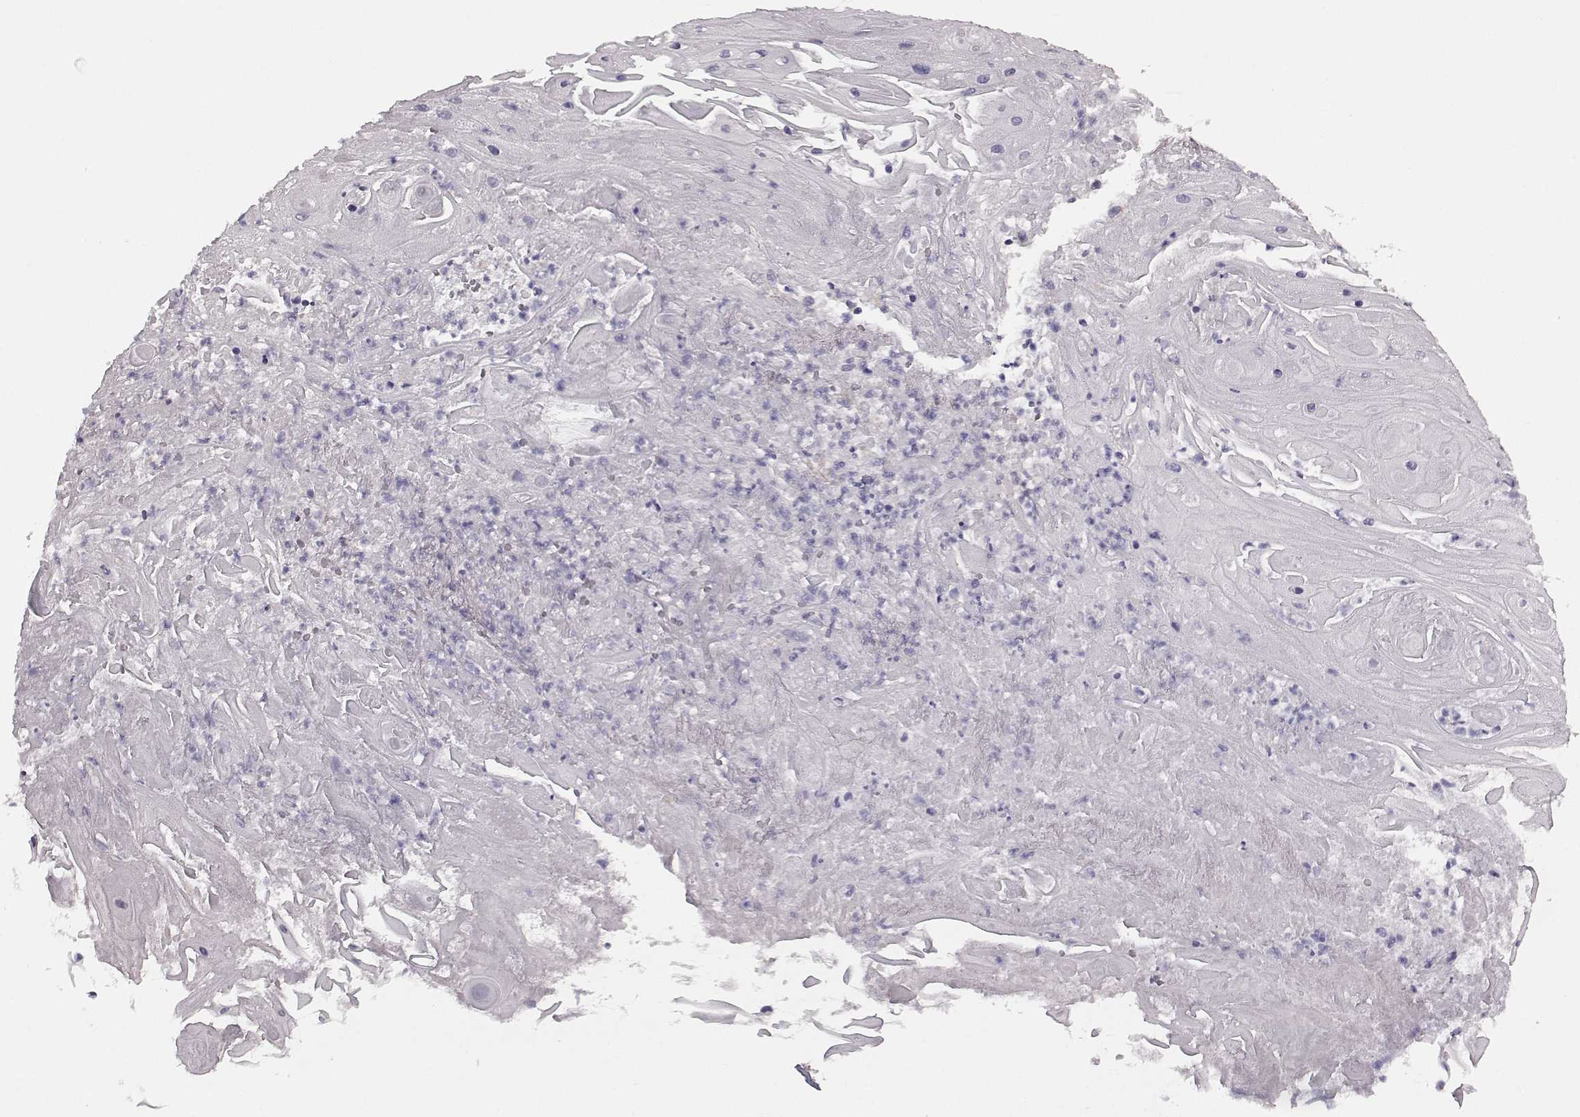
{"staining": {"intensity": "negative", "quantity": "none", "location": "none"}, "tissue": "skin cancer", "cell_type": "Tumor cells", "image_type": "cancer", "snomed": [{"axis": "morphology", "description": "Squamous cell carcinoma, NOS"}, {"axis": "topography", "description": "Skin"}], "caption": "This is an immunohistochemistry histopathology image of human skin cancer (squamous cell carcinoma). There is no staining in tumor cells.", "gene": "SNTG1", "patient": {"sex": "male", "age": 62}}